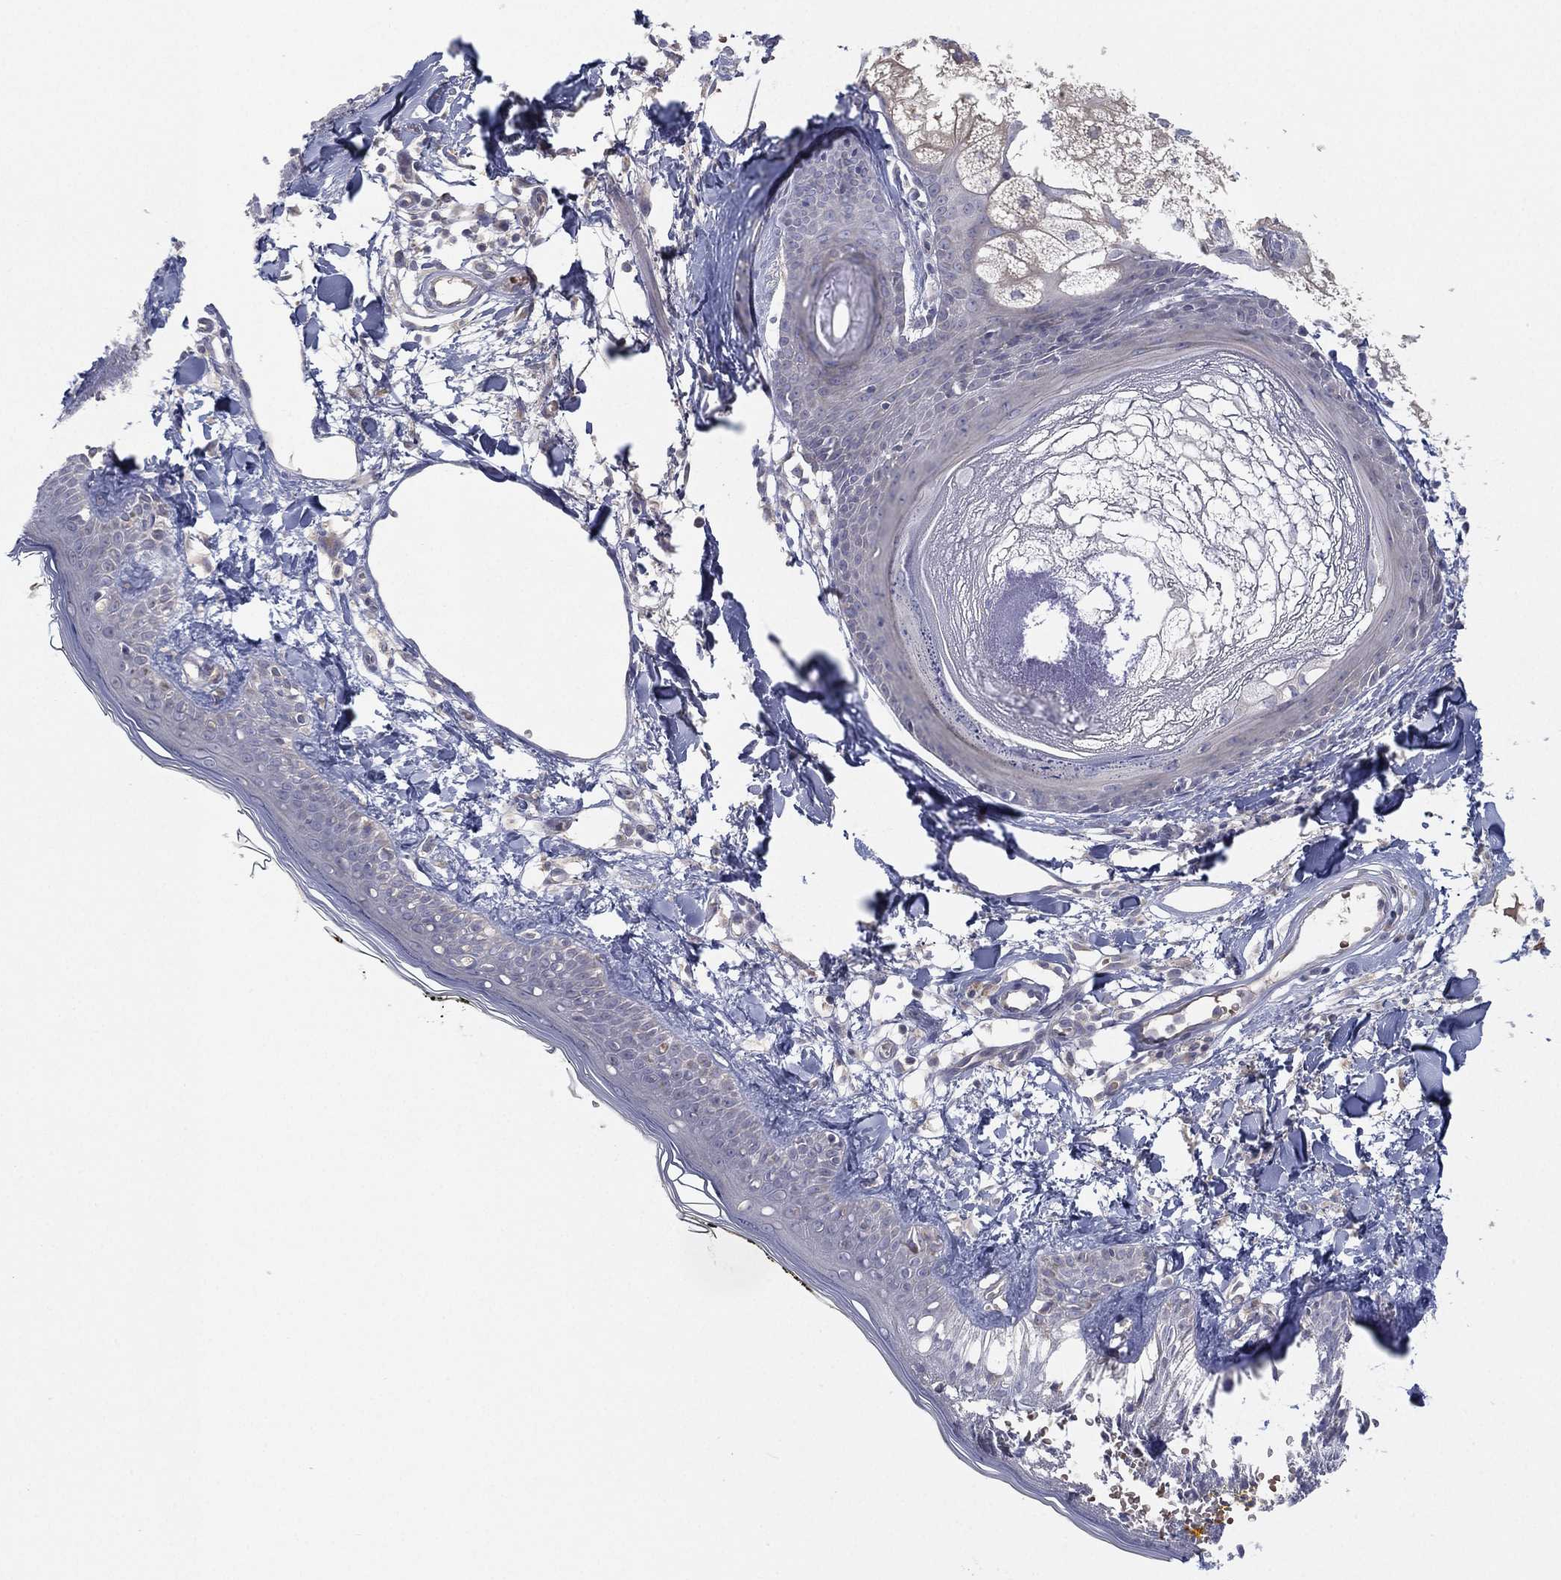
{"staining": {"intensity": "negative", "quantity": "none", "location": "none"}, "tissue": "skin", "cell_type": "Fibroblasts", "image_type": "normal", "snomed": [{"axis": "morphology", "description": "Normal tissue, NOS"}, {"axis": "topography", "description": "Skin"}], "caption": "Fibroblasts show no significant protein positivity in benign skin. (Brightfield microscopy of DAB (3,3'-diaminobenzidine) immunohistochemistry (IHC) at high magnification).", "gene": "CYP2D6", "patient": {"sex": "male", "age": 76}}